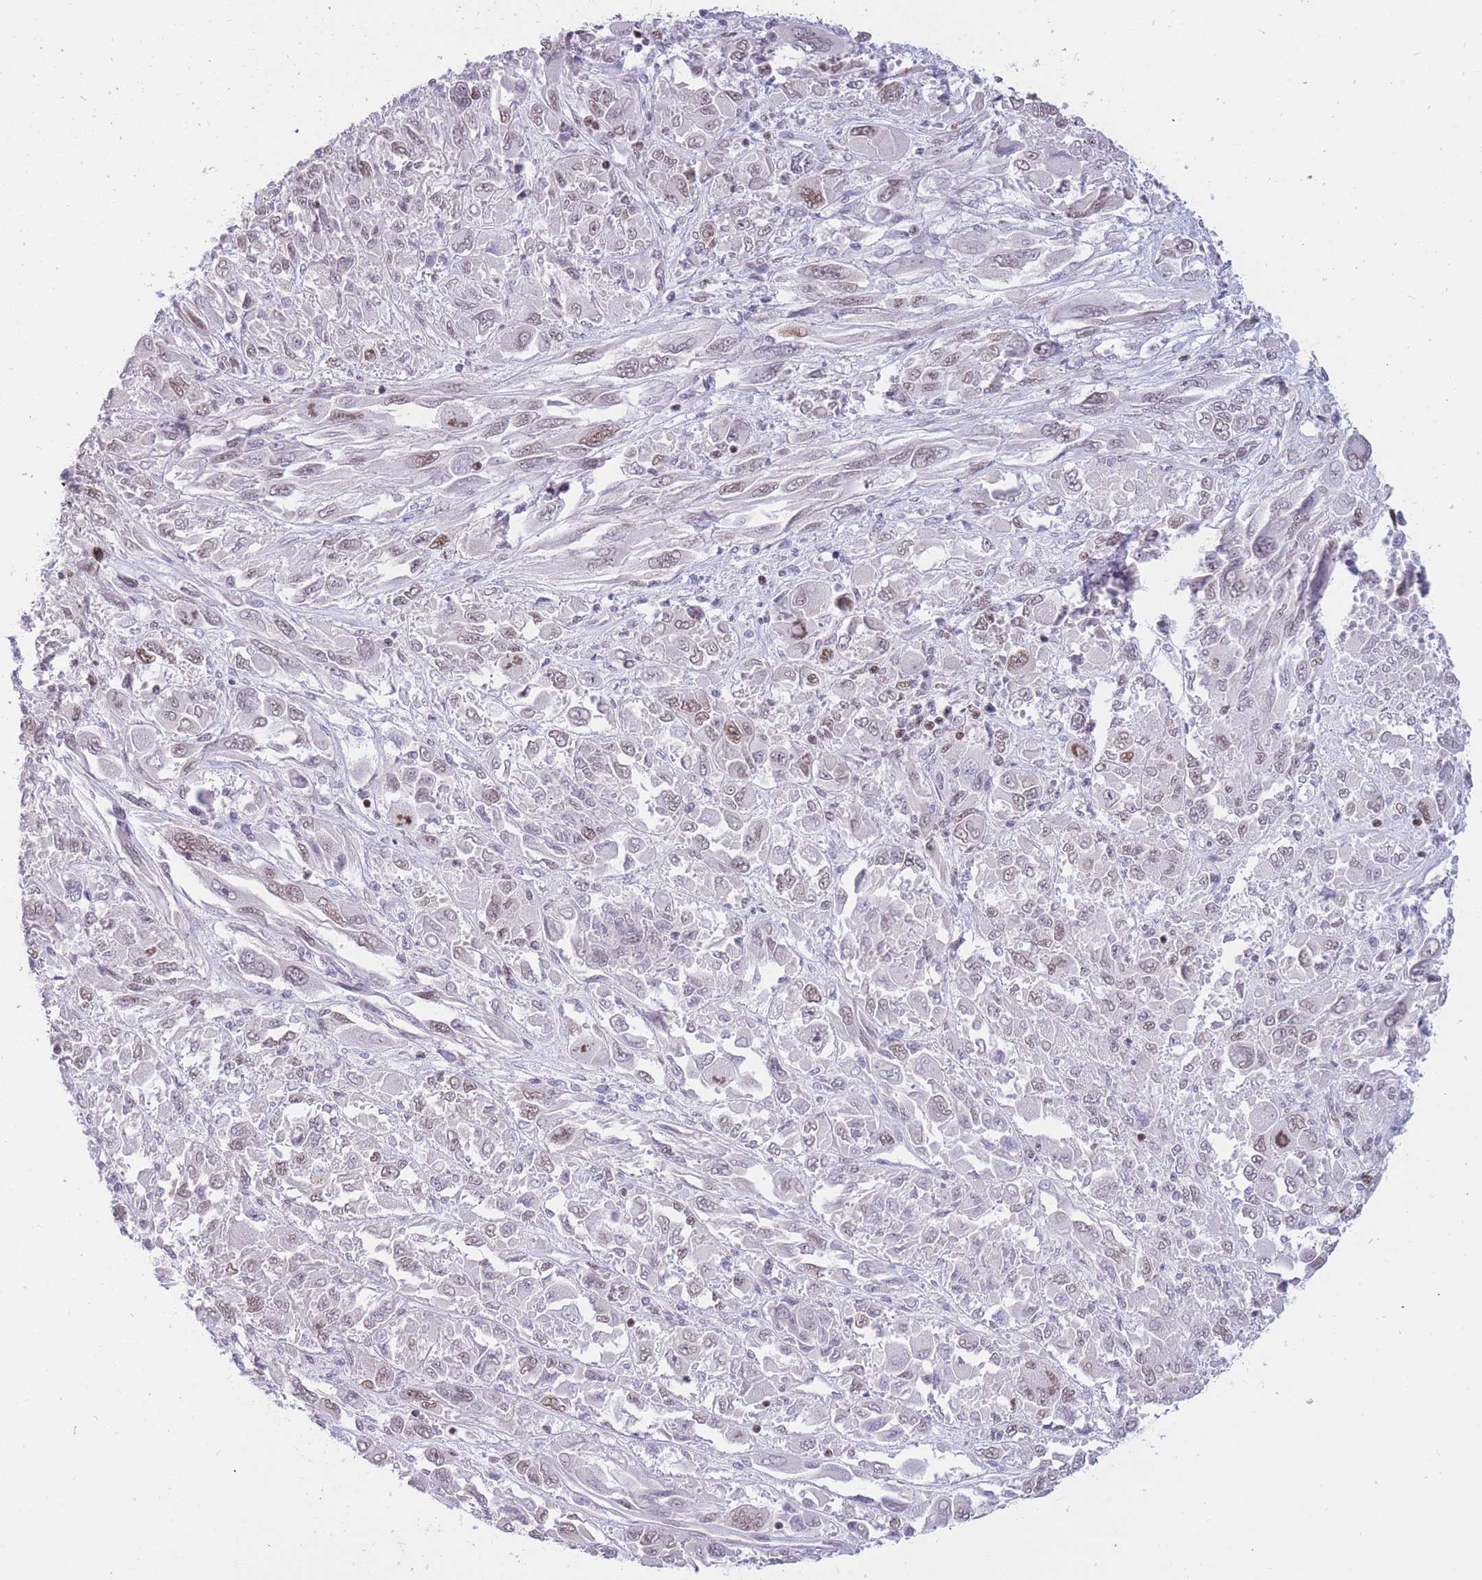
{"staining": {"intensity": "weak", "quantity": ">75%", "location": "nuclear"}, "tissue": "melanoma", "cell_type": "Tumor cells", "image_type": "cancer", "snomed": [{"axis": "morphology", "description": "Malignant melanoma, NOS"}, {"axis": "topography", "description": "Skin"}], "caption": "Melanoma was stained to show a protein in brown. There is low levels of weak nuclear staining in approximately >75% of tumor cells.", "gene": "HMGN1", "patient": {"sex": "female", "age": 91}}